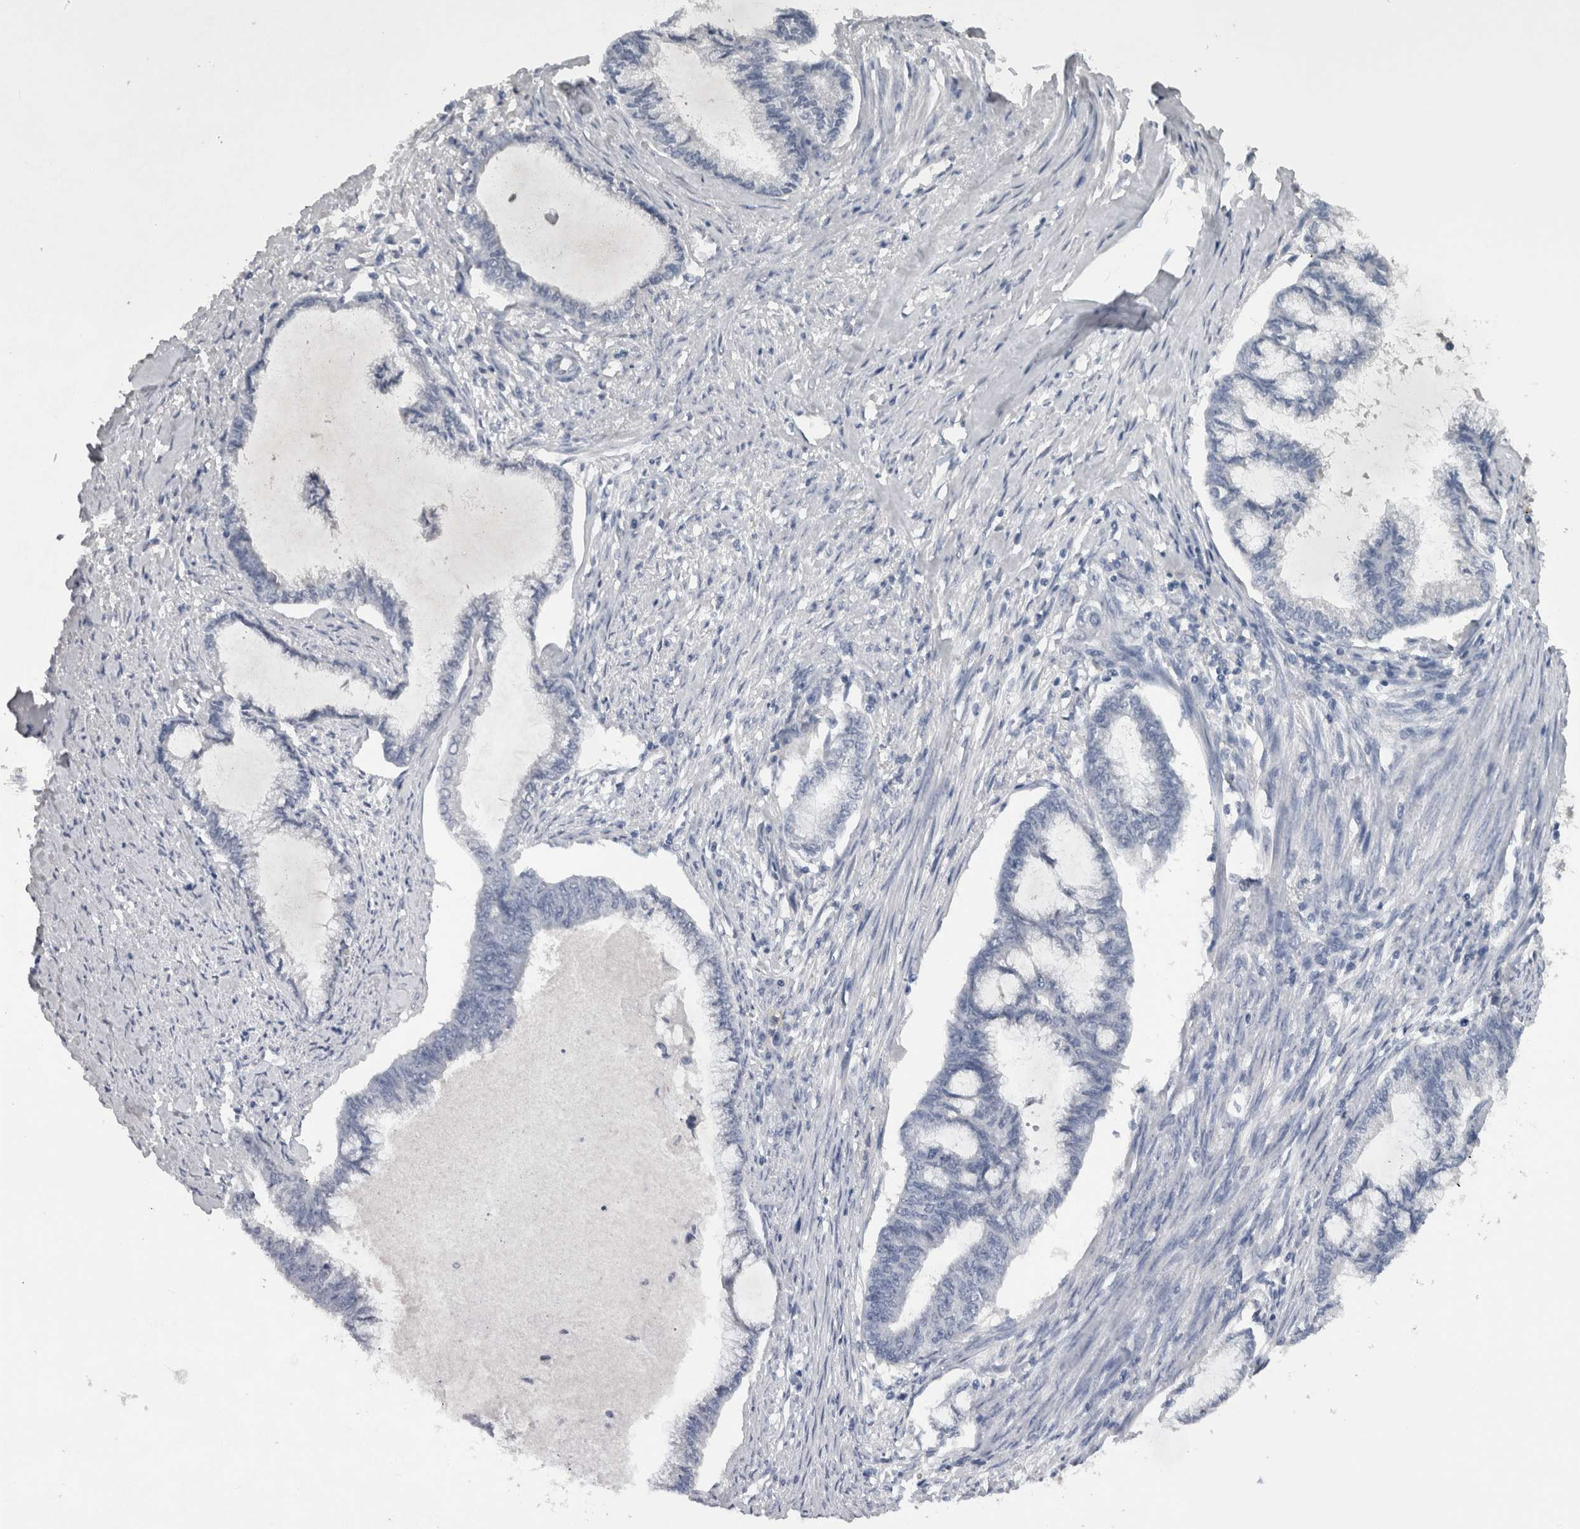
{"staining": {"intensity": "negative", "quantity": "none", "location": "none"}, "tissue": "endometrial cancer", "cell_type": "Tumor cells", "image_type": "cancer", "snomed": [{"axis": "morphology", "description": "Adenocarcinoma, NOS"}, {"axis": "topography", "description": "Endometrium"}], "caption": "Immunohistochemistry (IHC) photomicrograph of neoplastic tissue: human endometrial cancer stained with DAB (3,3'-diaminobenzidine) shows no significant protein expression in tumor cells.", "gene": "NAPRT", "patient": {"sex": "female", "age": 86}}